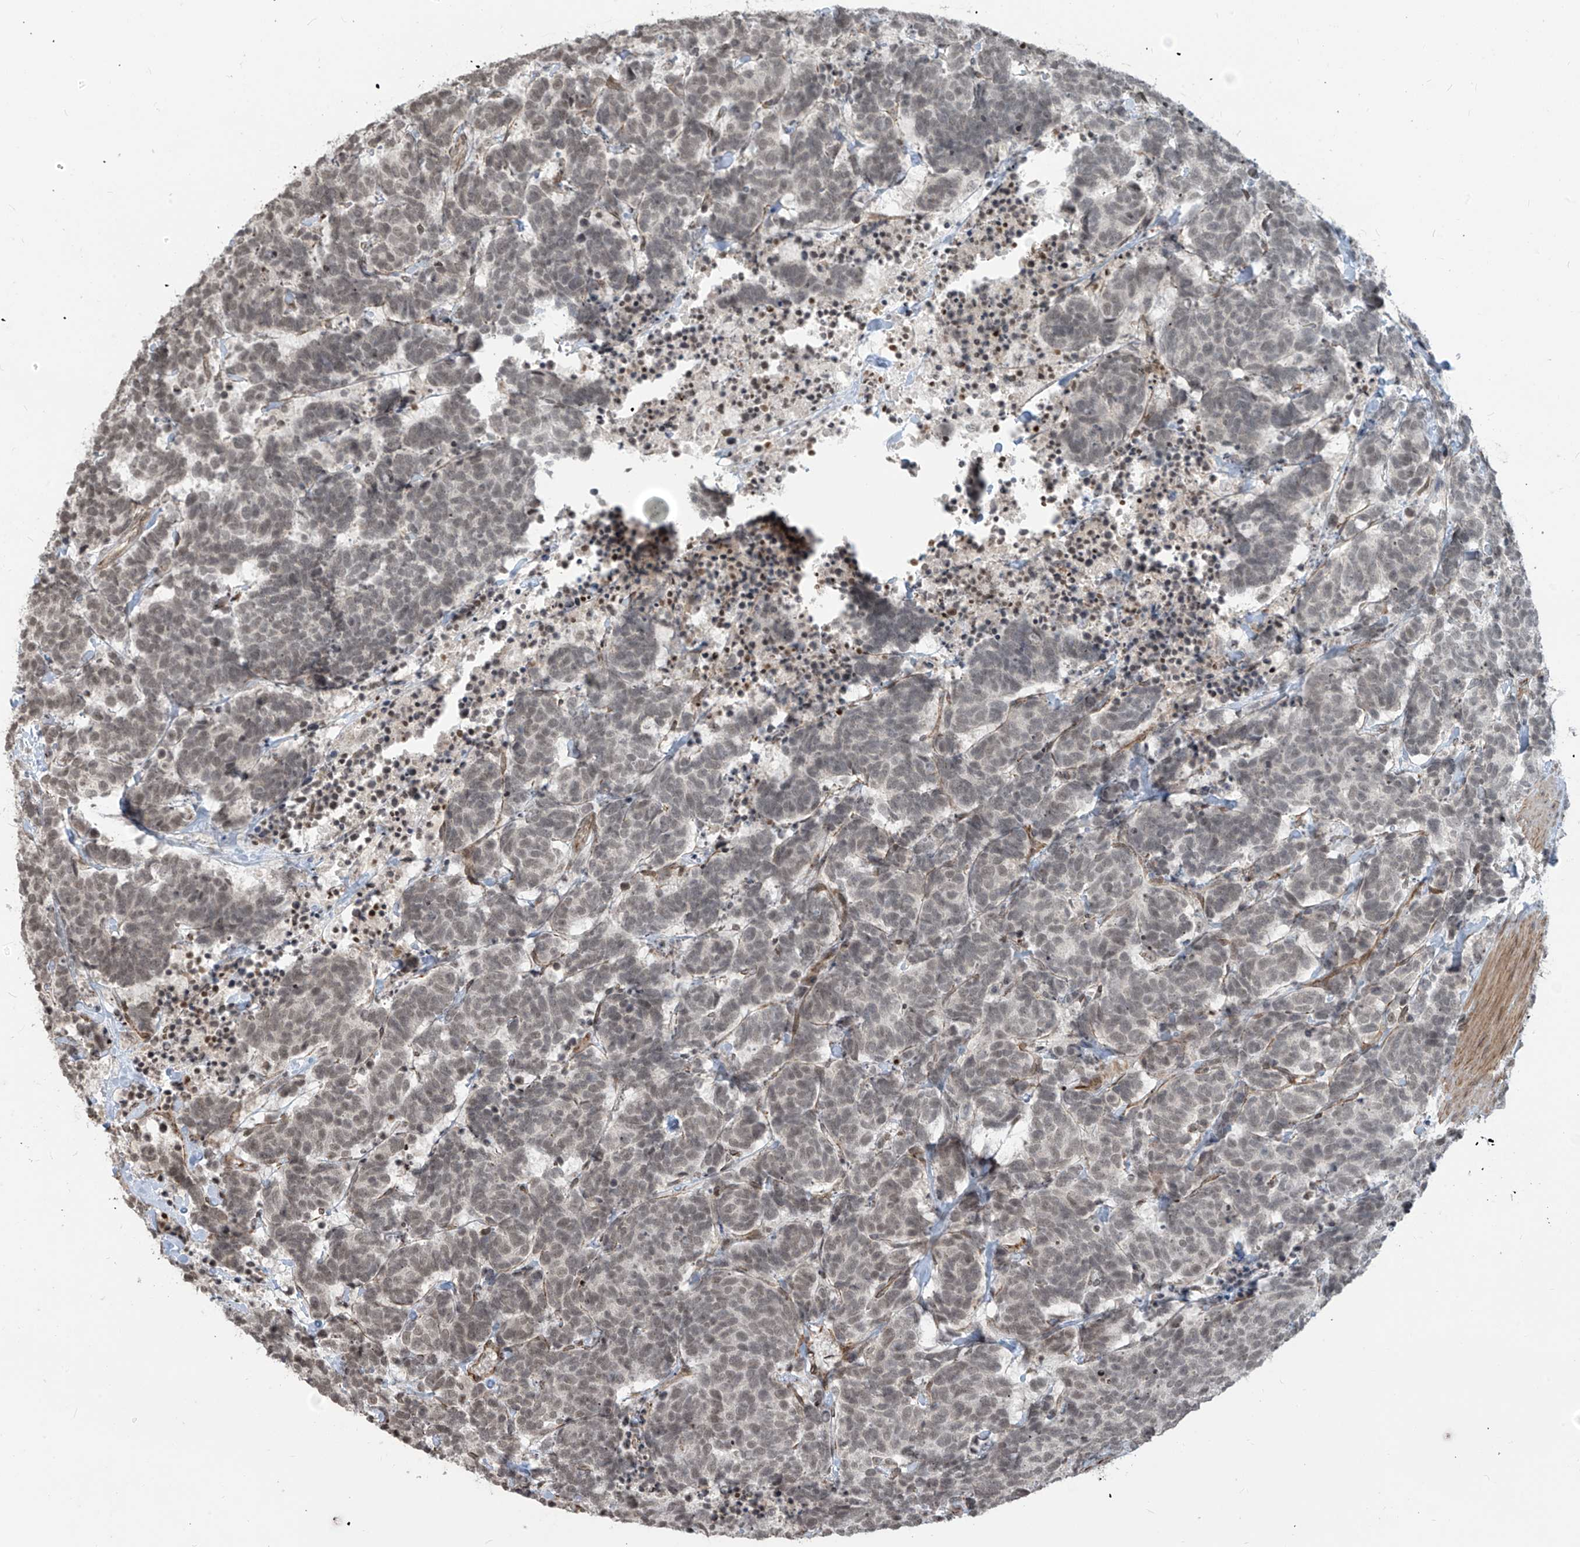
{"staining": {"intensity": "negative", "quantity": "none", "location": "none"}, "tissue": "carcinoid", "cell_type": "Tumor cells", "image_type": "cancer", "snomed": [{"axis": "morphology", "description": "Carcinoma, NOS"}, {"axis": "morphology", "description": "Carcinoid, malignant, NOS"}, {"axis": "topography", "description": "Urinary bladder"}], "caption": "This is an immunohistochemistry photomicrograph of human carcinoid. There is no expression in tumor cells.", "gene": "METAP1D", "patient": {"sex": "male", "age": 57}}